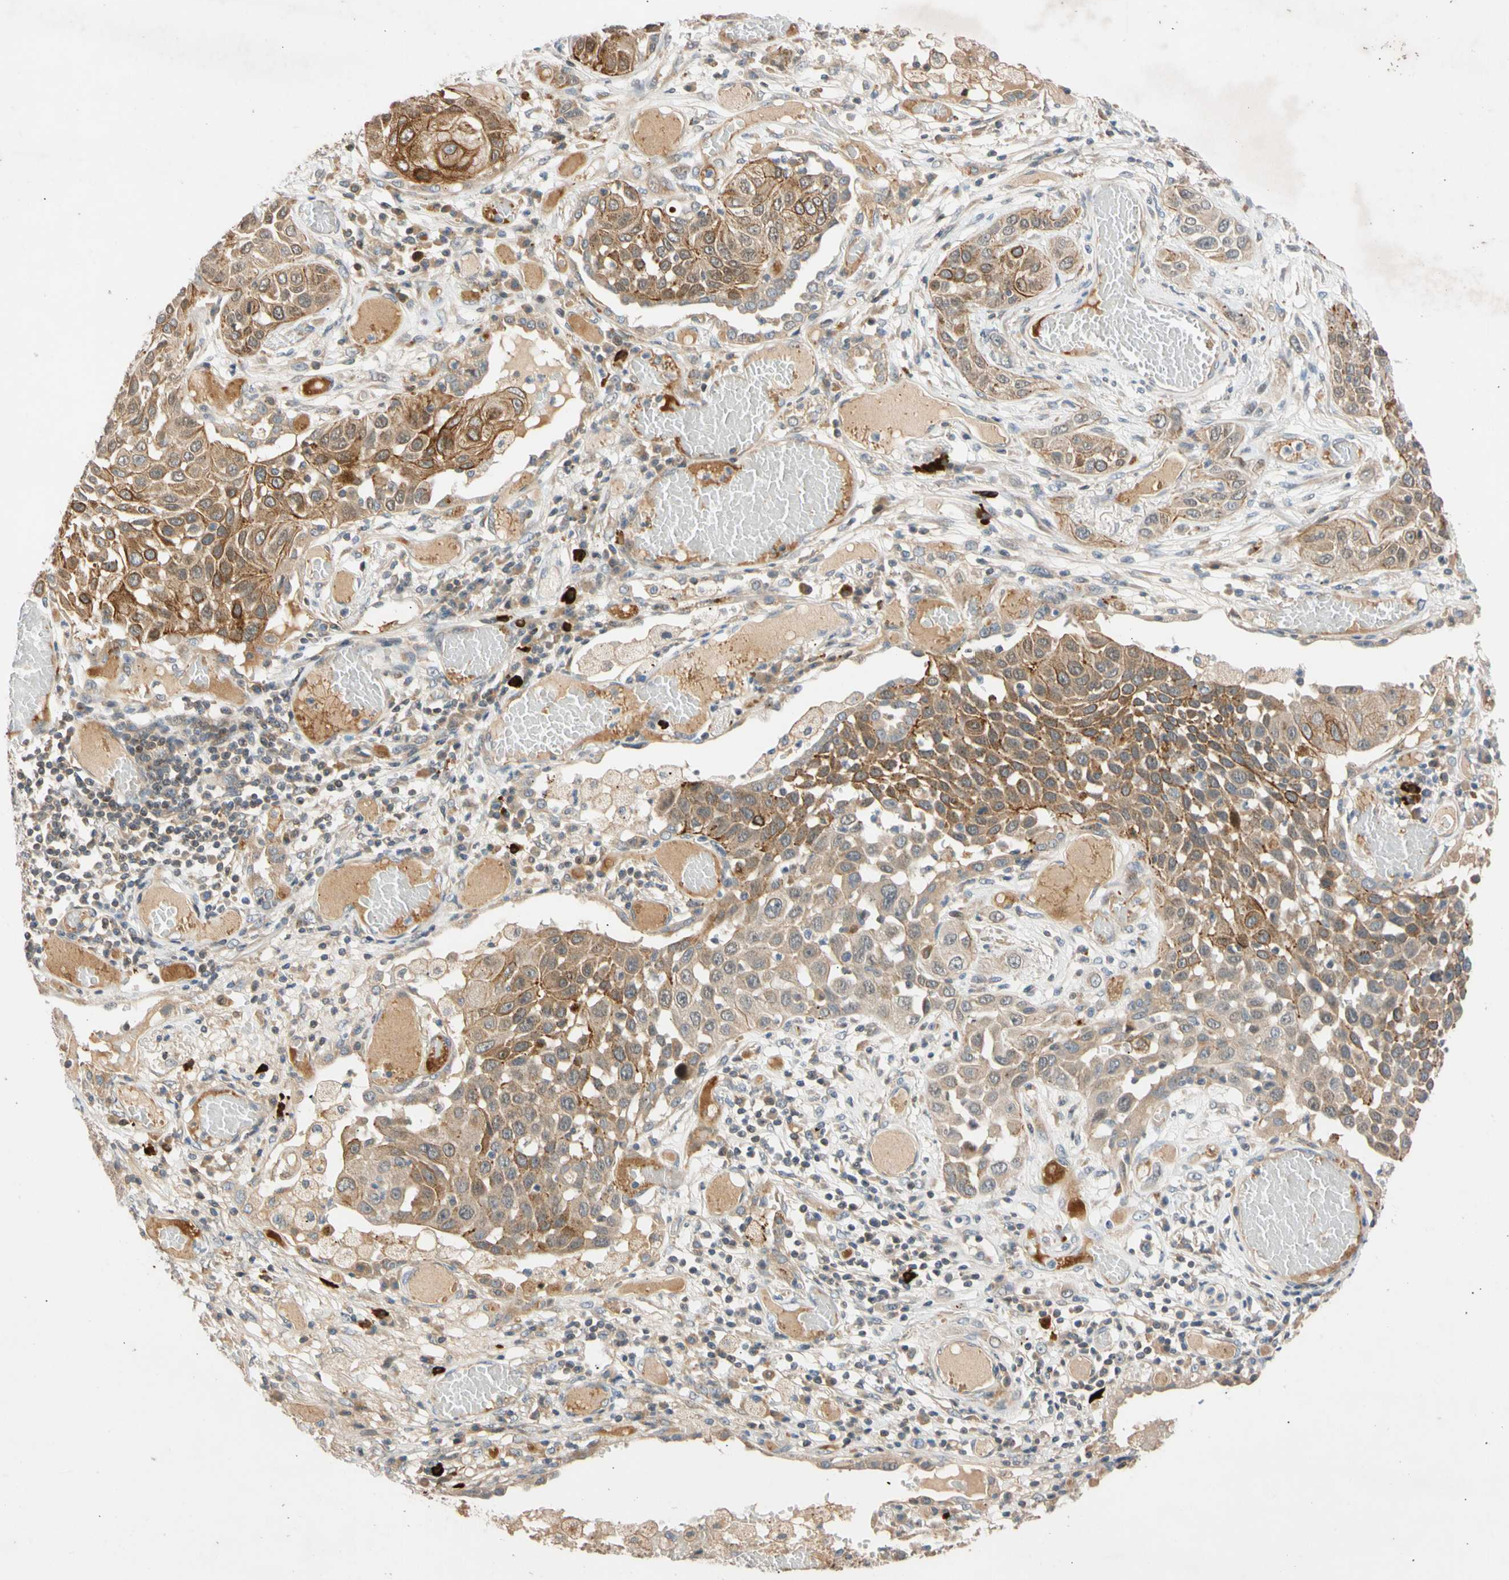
{"staining": {"intensity": "strong", "quantity": "25%-75%", "location": "cytoplasmic/membranous"}, "tissue": "lung cancer", "cell_type": "Tumor cells", "image_type": "cancer", "snomed": [{"axis": "morphology", "description": "Squamous cell carcinoma, NOS"}, {"axis": "topography", "description": "Lung"}], "caption": "Human lung cancer stained with a protein marker reveals strong staining in tumor cells.", "gene": "CNST", "patient": {"sex": "male", "age": 71}}